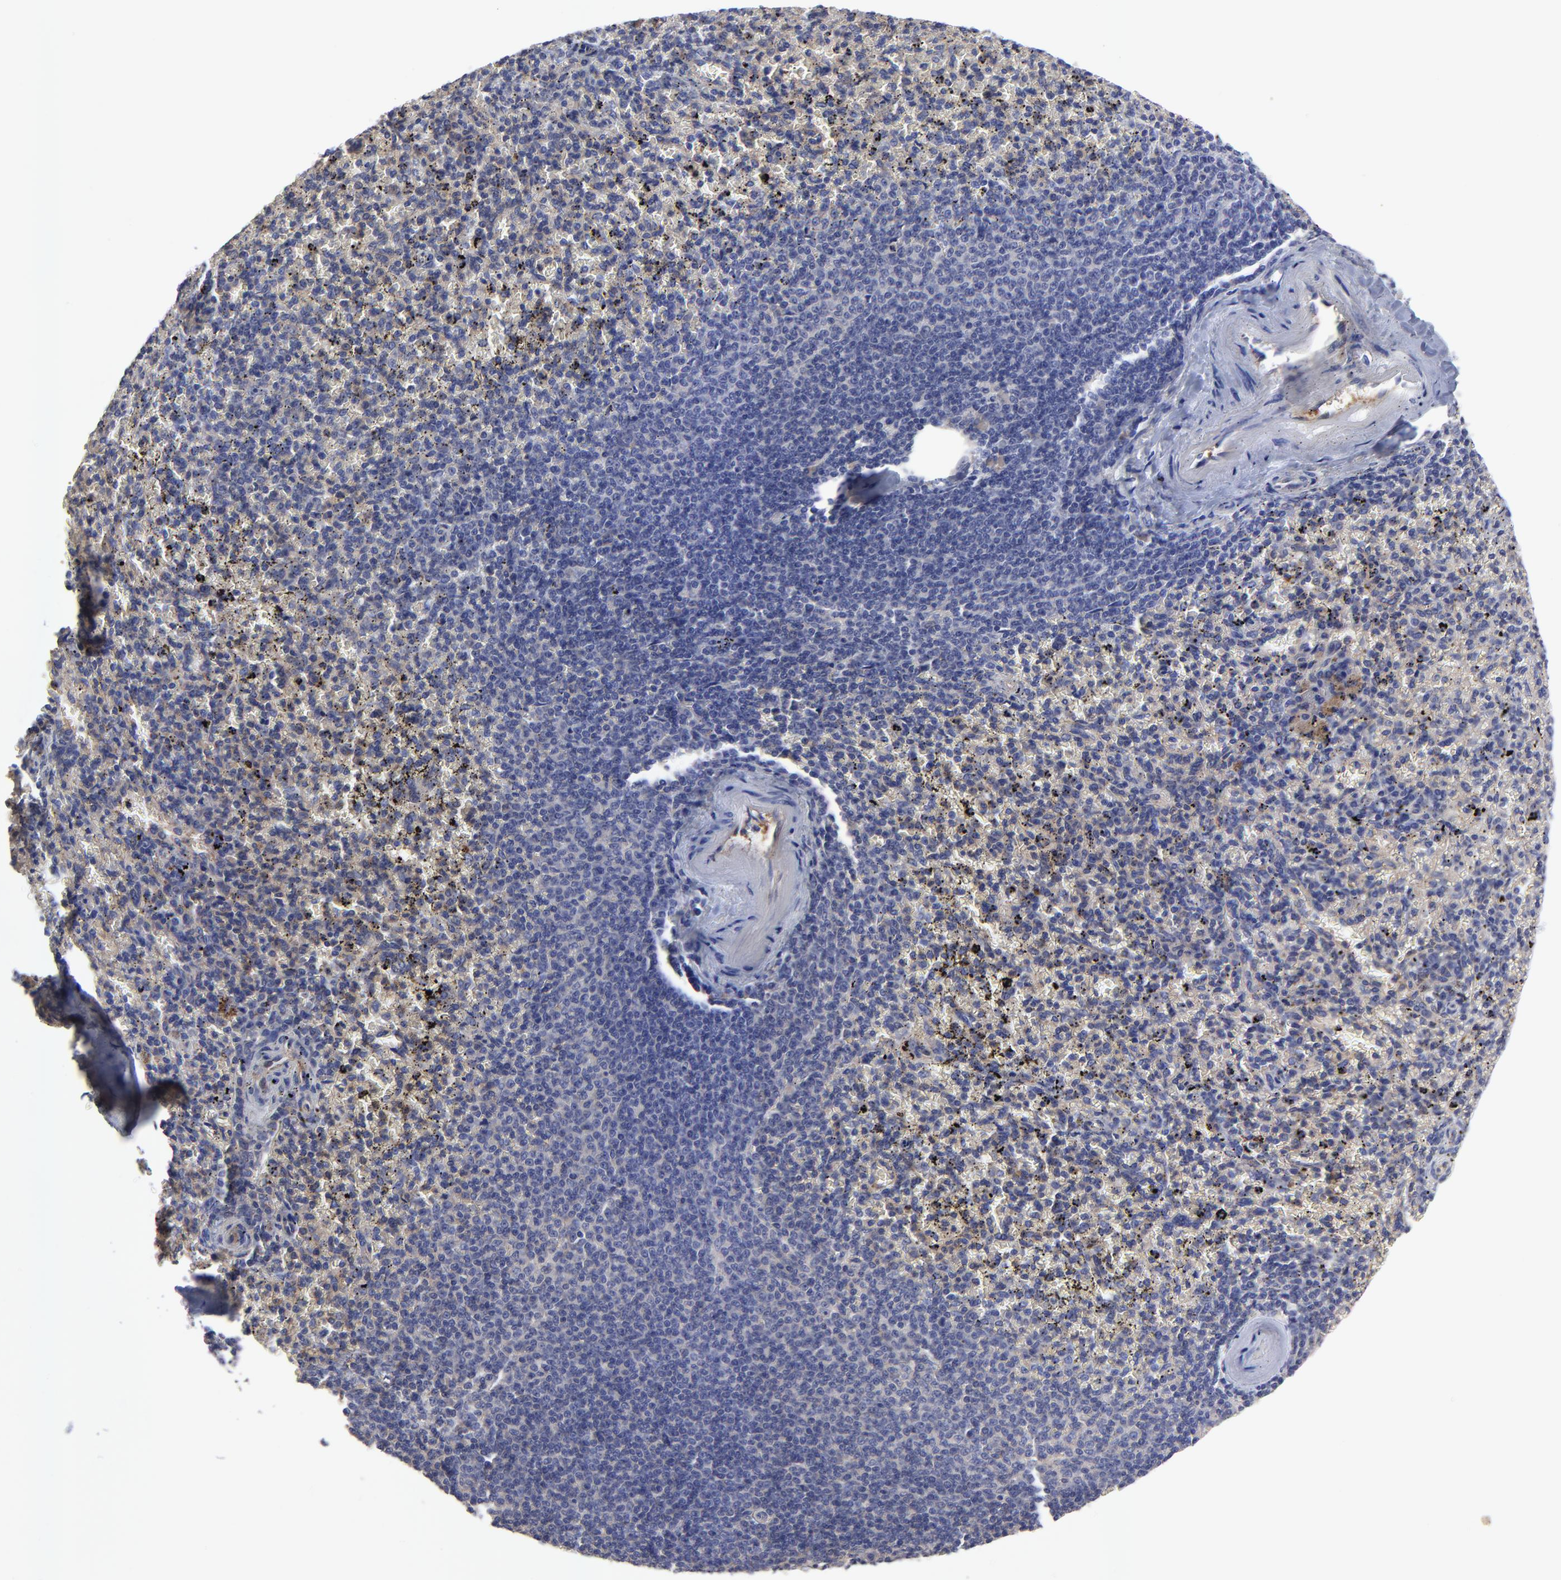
{"staining": {"intensity": "negative", "quantity": "none", "location": "none"}, "tissue": "spleen", "cell_type": "Cells in red pulp", "image_type": "normal", "snomed": [{"axis": "morphology", "description": "Normal tissue, NOS"}, {"axis": "topography", "description": "Spleen"}], "caption": "The image demonstrates no staining of cells in red pulp in normal spleen.", "gene": "SULF2", "patient": {"sex": "female", "age": 43}}